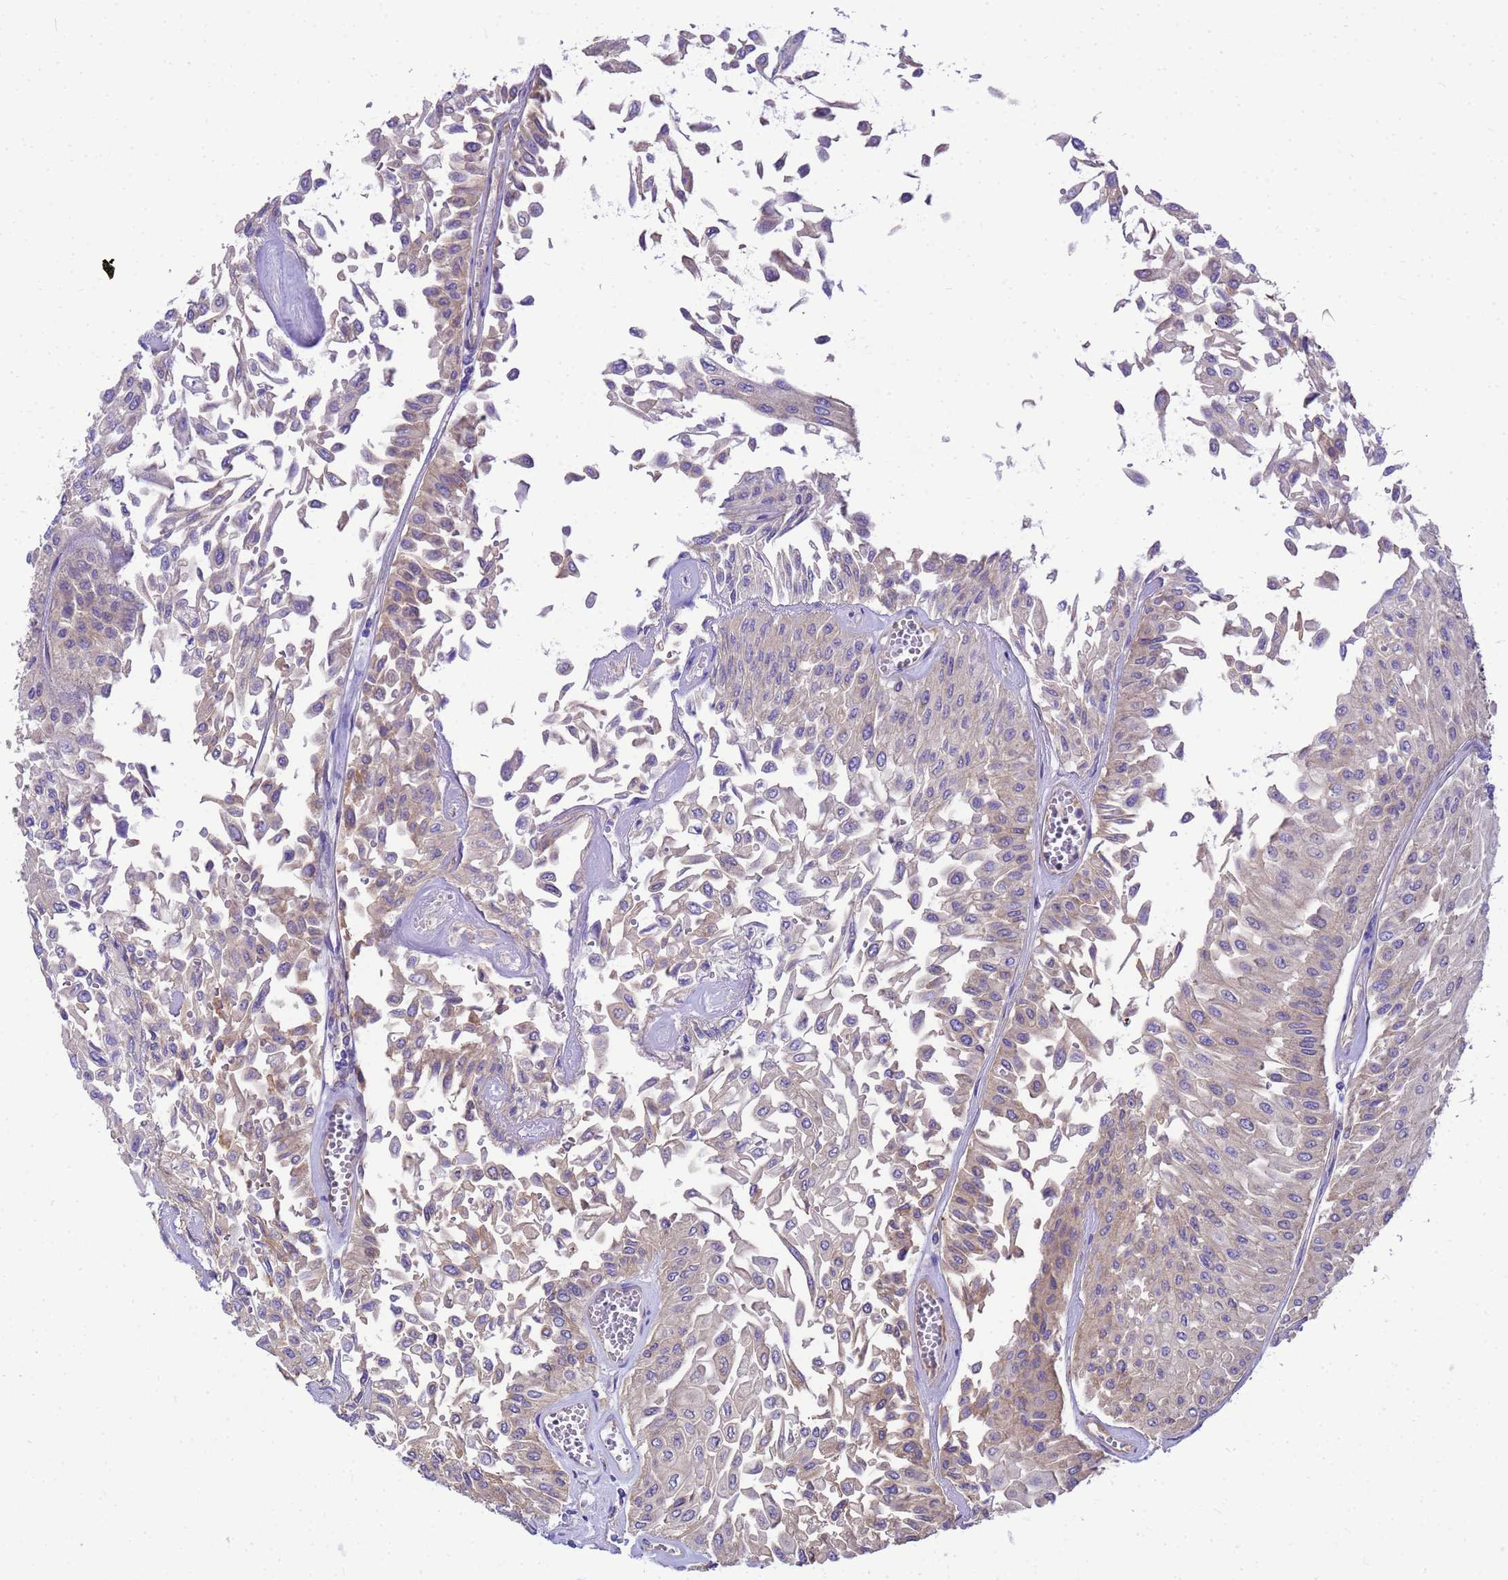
{"staining": {"intensity": "weak", "quantity": "<25%", "location": "cytoplasmic/membranous"}, "tissue": "urothelial cancer", "cell_type": "Tumor cells", "image_type": "cancer", "snomed": [{"axis": "morphology", "description": "Urothelial carcinoma, Low grade"}, {"axis": "topography", "description": "Urinary bladder"}], "caption": "DAB immunohistochemical staining of human urothelial cancer demonstrates no significant staining in tumor cells.", "gene": "TUBB1", "patient": {"sex": "male", "age": 67}}